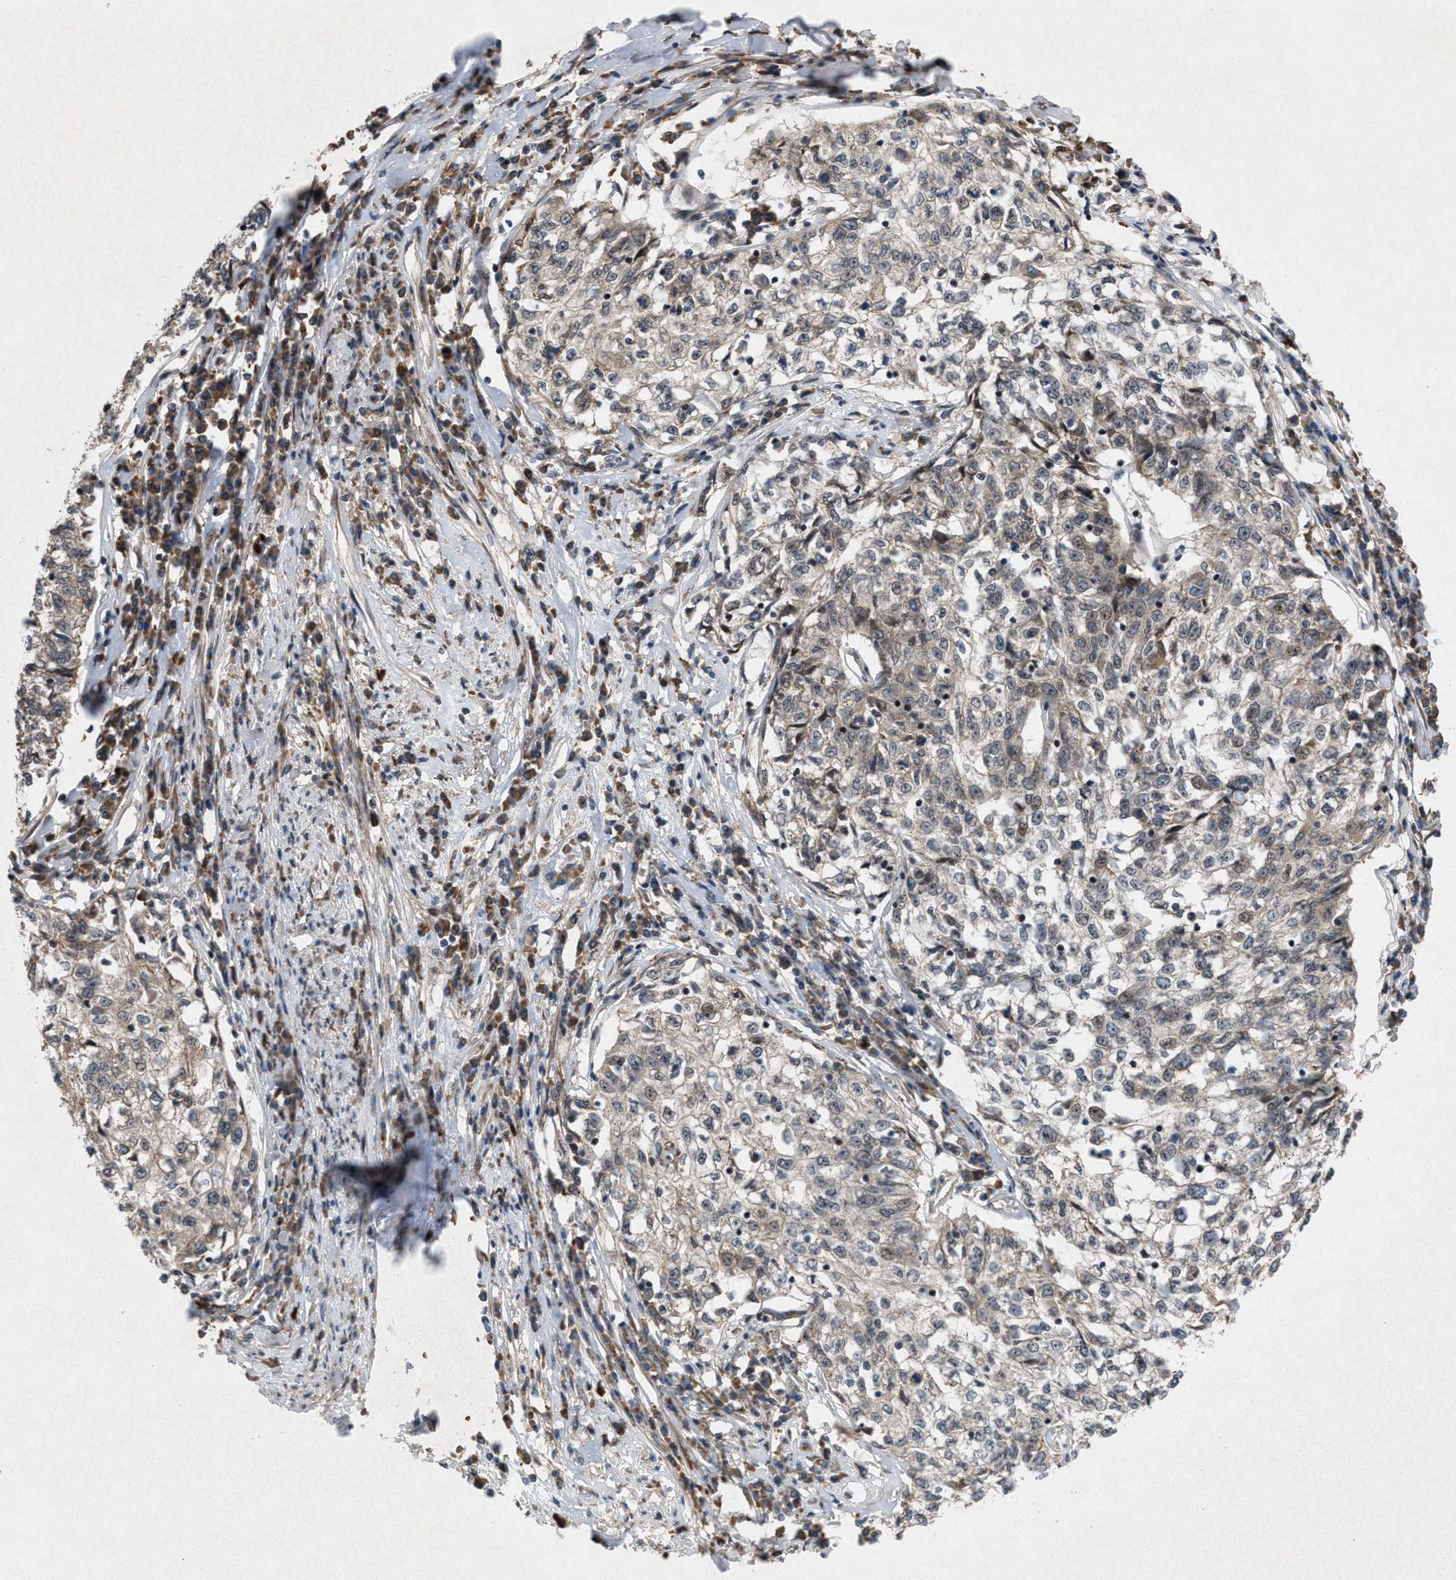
{"staining": {"intensity": "weak", "quantity": "25%-75%", "location": "cytoplasmic/membranous"}, "tissue": "cervical cancer", "cell_type": "Tumor cells", "image_type": "cancer", "snomed": [{"axis": "morphology", "description": "Squamous cell carcinoma, NOS"}, {"axis": "topography", "description": "Cervix"}], "caption": "The photomicrograph exhibits staining of cervical cancer, revealing weak cytoplasmic/membranous protein expression (brown color) within tumor cells.", "gene": "MFSD6", "patient": {"sex": "female", "age": 57}}